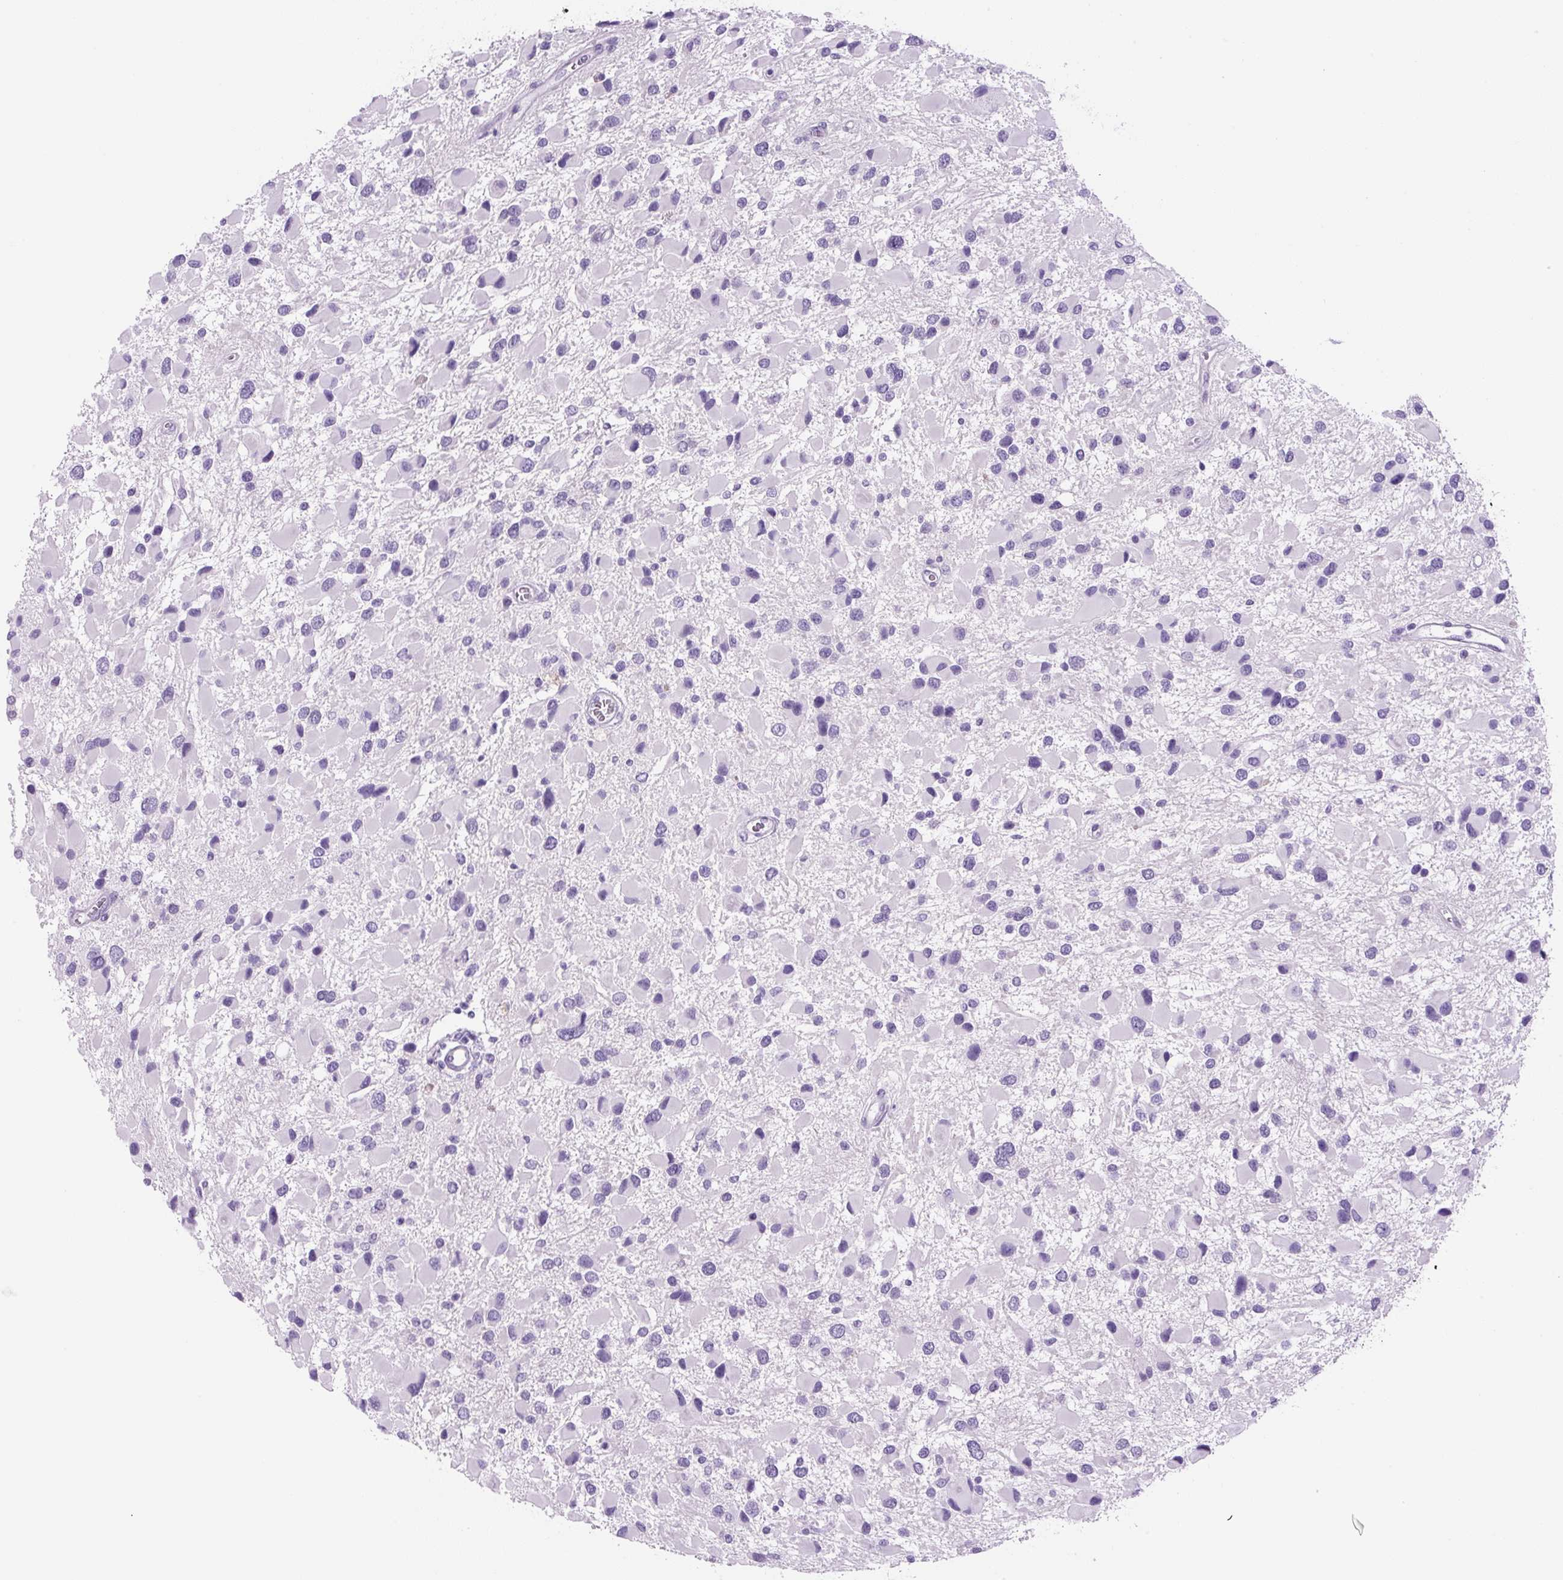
{"staining": {"intensity": "negative", "quantity": "none", "location": "none"}, "tissue": "glioma", "cell_type": "Tumor cells", "image_type": "cancer", "snomed": [{"axis": "morphology", "description": "Glioma, malignant, High grade"}, {"axis": "topography", "description": "Brain"}], "caption": "IHC micrograph of human high-grade glioma (malignant) stained for a protein (brown), which reveals no expression in tumor cells.", "gene": "PRRT1", "patient": {"sex": "male", "age": 53}}